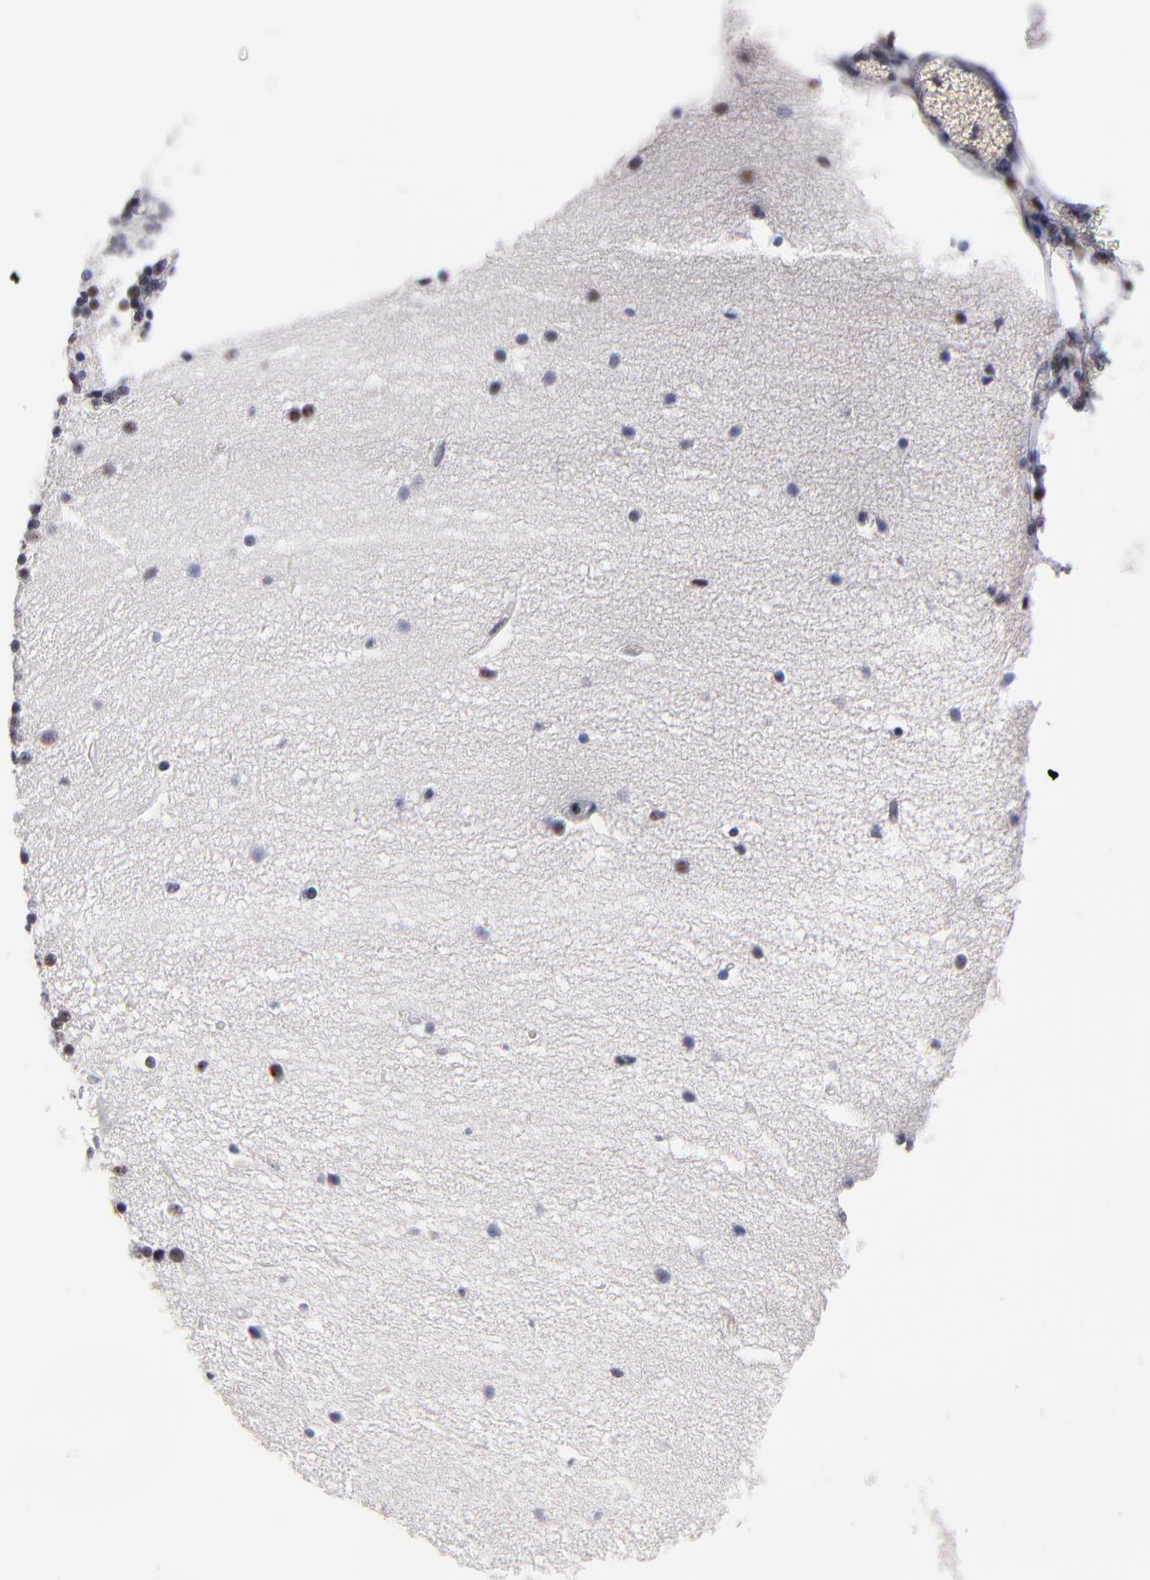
{"staining": {"intensity": "weak", "quantity": "<25%", "location": "nuclear"}, "tissue": "cerebellum", "cell_type": "Cells in granular layer", "image_type": "normal", "snomed": [{"axis": "morphology", "description": "Normal tissue, NOS"}, {"axis": "topography", "description": "Cerebellum"}], "caption": "Protein analysis of benign cerebellum shows no significant expression in cells in granular layer.", "gene": "RAF1", "patient": {"sex": "female", "age": 54}}